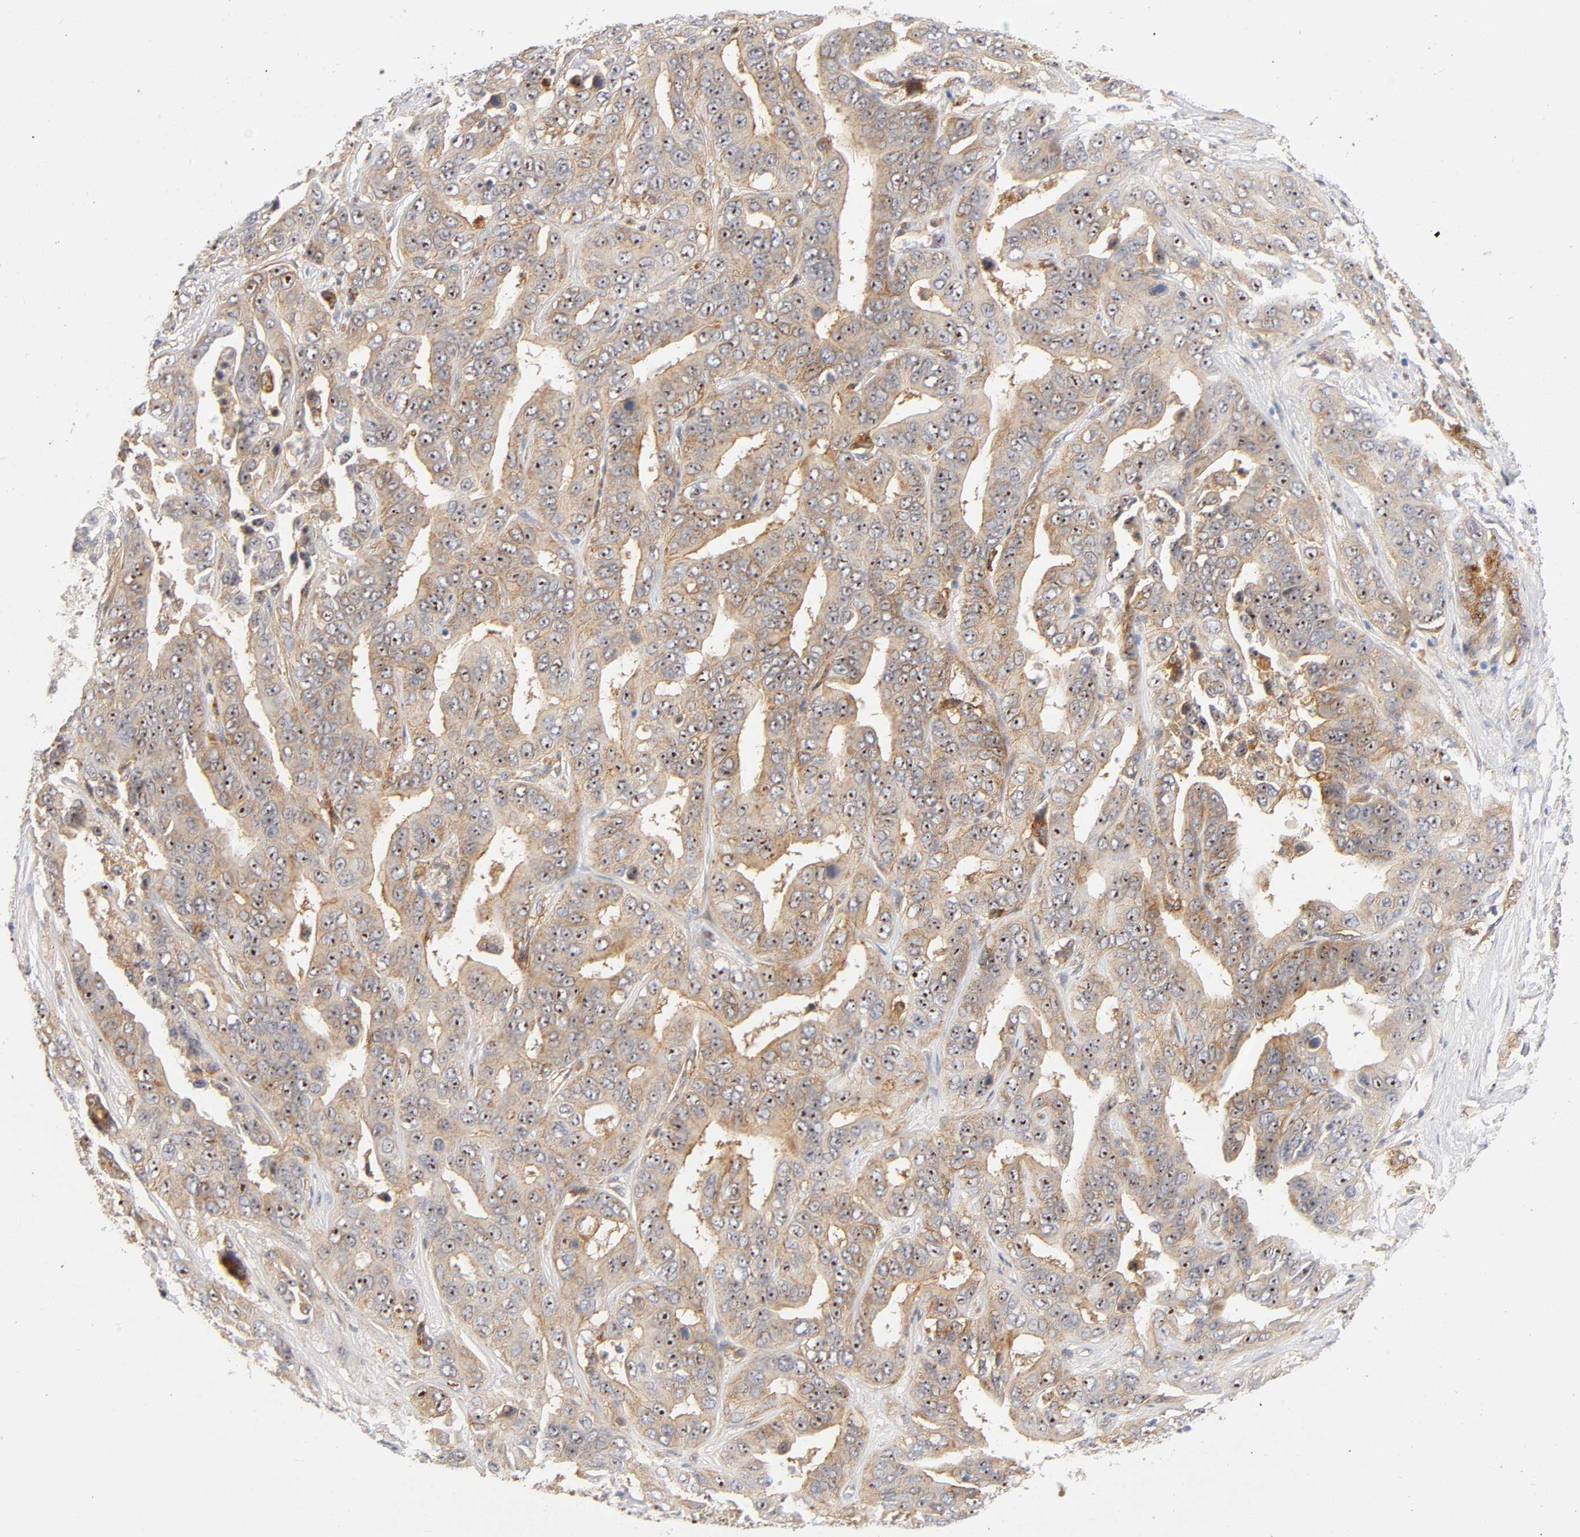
{"staining": {"intensity": "strong", "quantity": ">75%", "location": "cytoplasmic/membranous,nuclear"}, "tissue": "liver cancer", "cell_type": "Tumor cells", "image_type": "cancer", "snomed": [{"axis": "morphology", "description": "Cholangiocarcinoma"}, {"axis": "topography", "description": "Liver"}], "caption": "Tumor cells show high levels of strong cytoplasmic/membranous and nuclear staining in approximately >75% of cells in cholangiocarcinoma (liver).", "gene": "PLD1", "patient": {"sex": "female", "age": 52}}